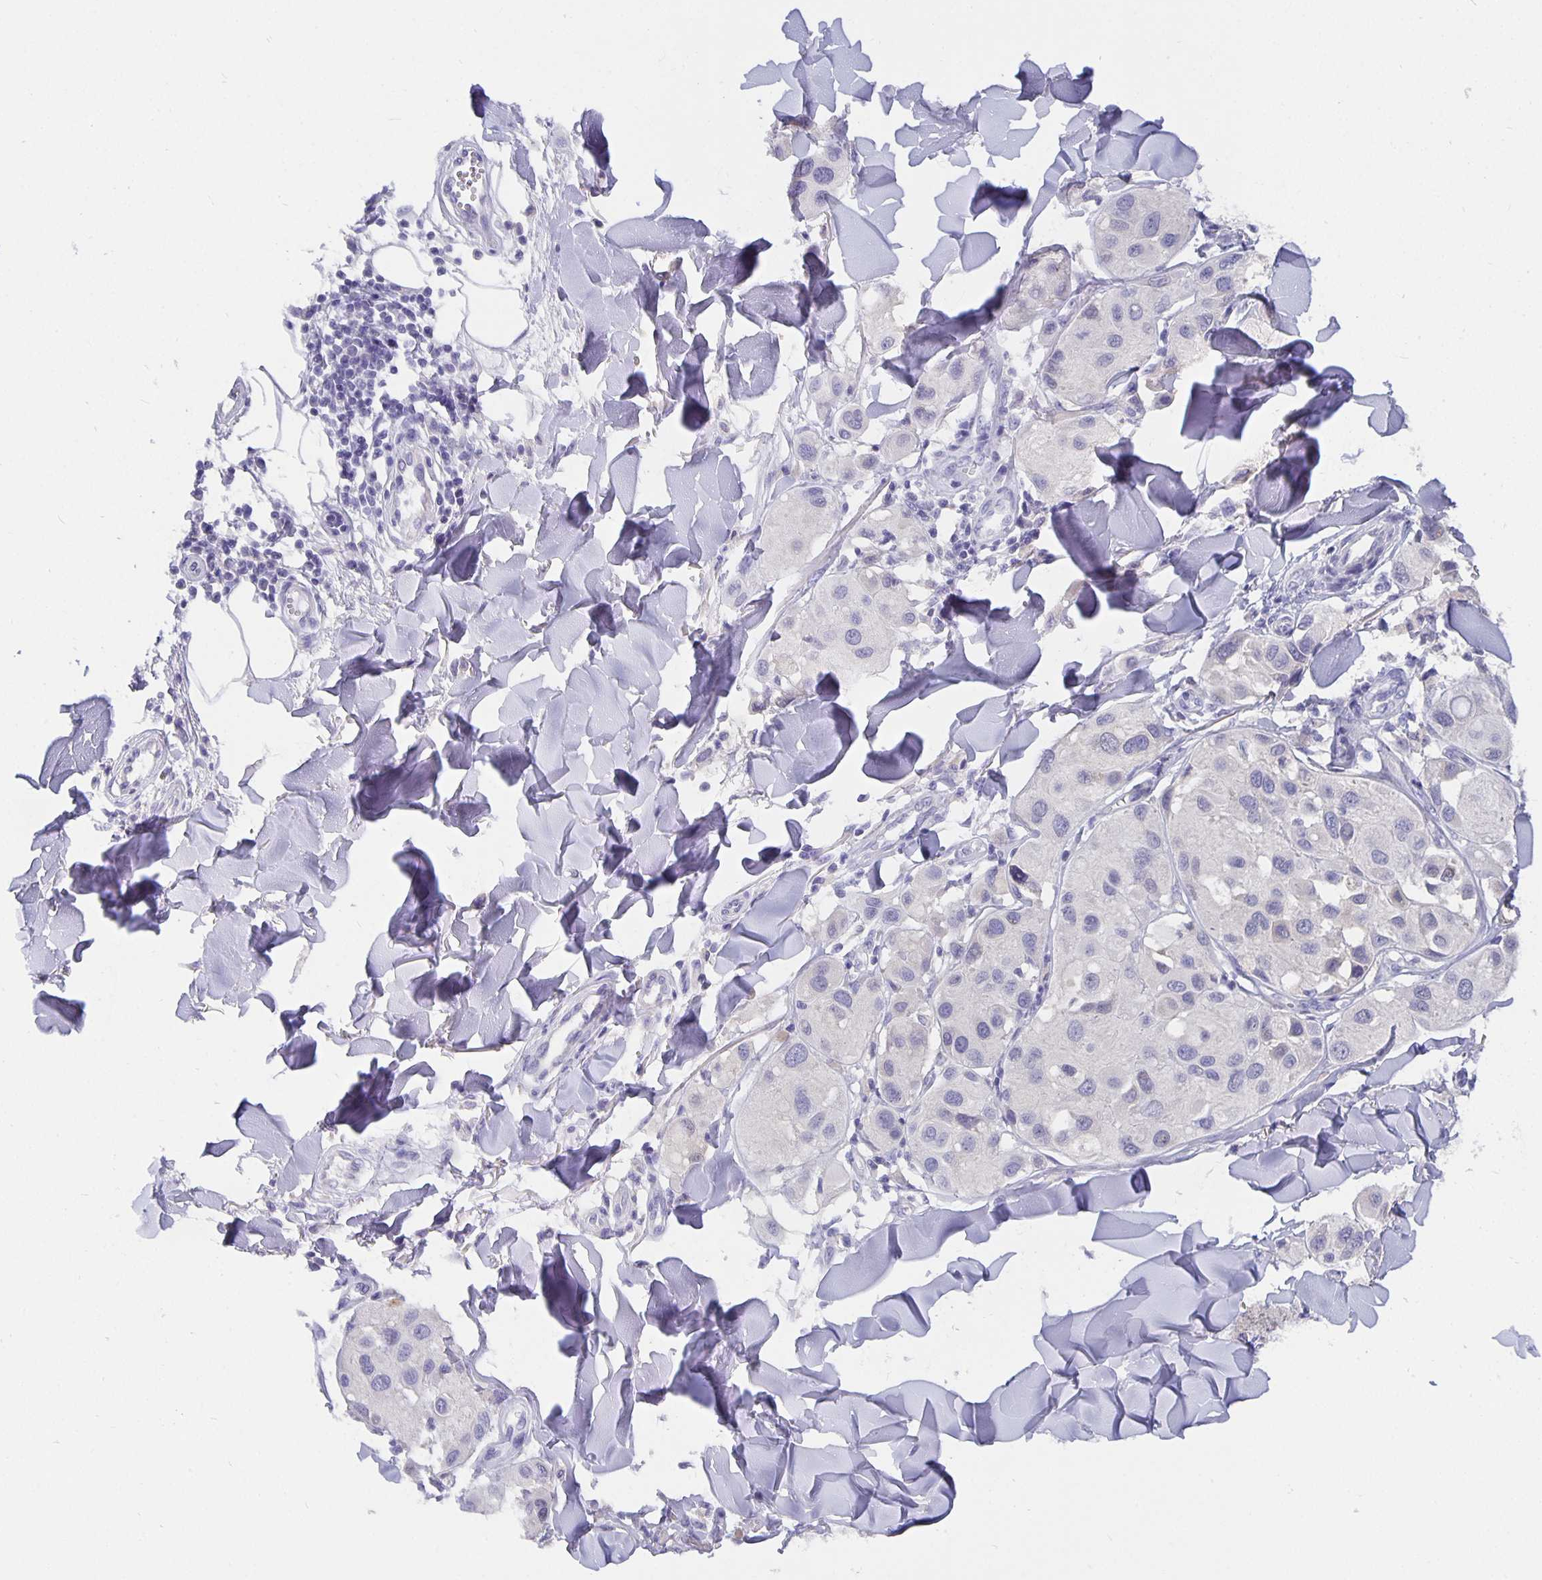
{"staining": {"intensity": "negative", "quantity": "none", "location": "none"}, "tissue": "melanoma", "cell_type": "Tumor cells", "image_type": "cancer", "snomed": [{"axis": "morphology", "description": "Malignant melanoma, Metastatic site"}, {"axis": "topography", "description": "Skin"}], "caption": "Tumor cells are negative for brown protein staining in melanoma.", "gene": "CFAP74", "patient": {"sex": "male", "age": 41}}